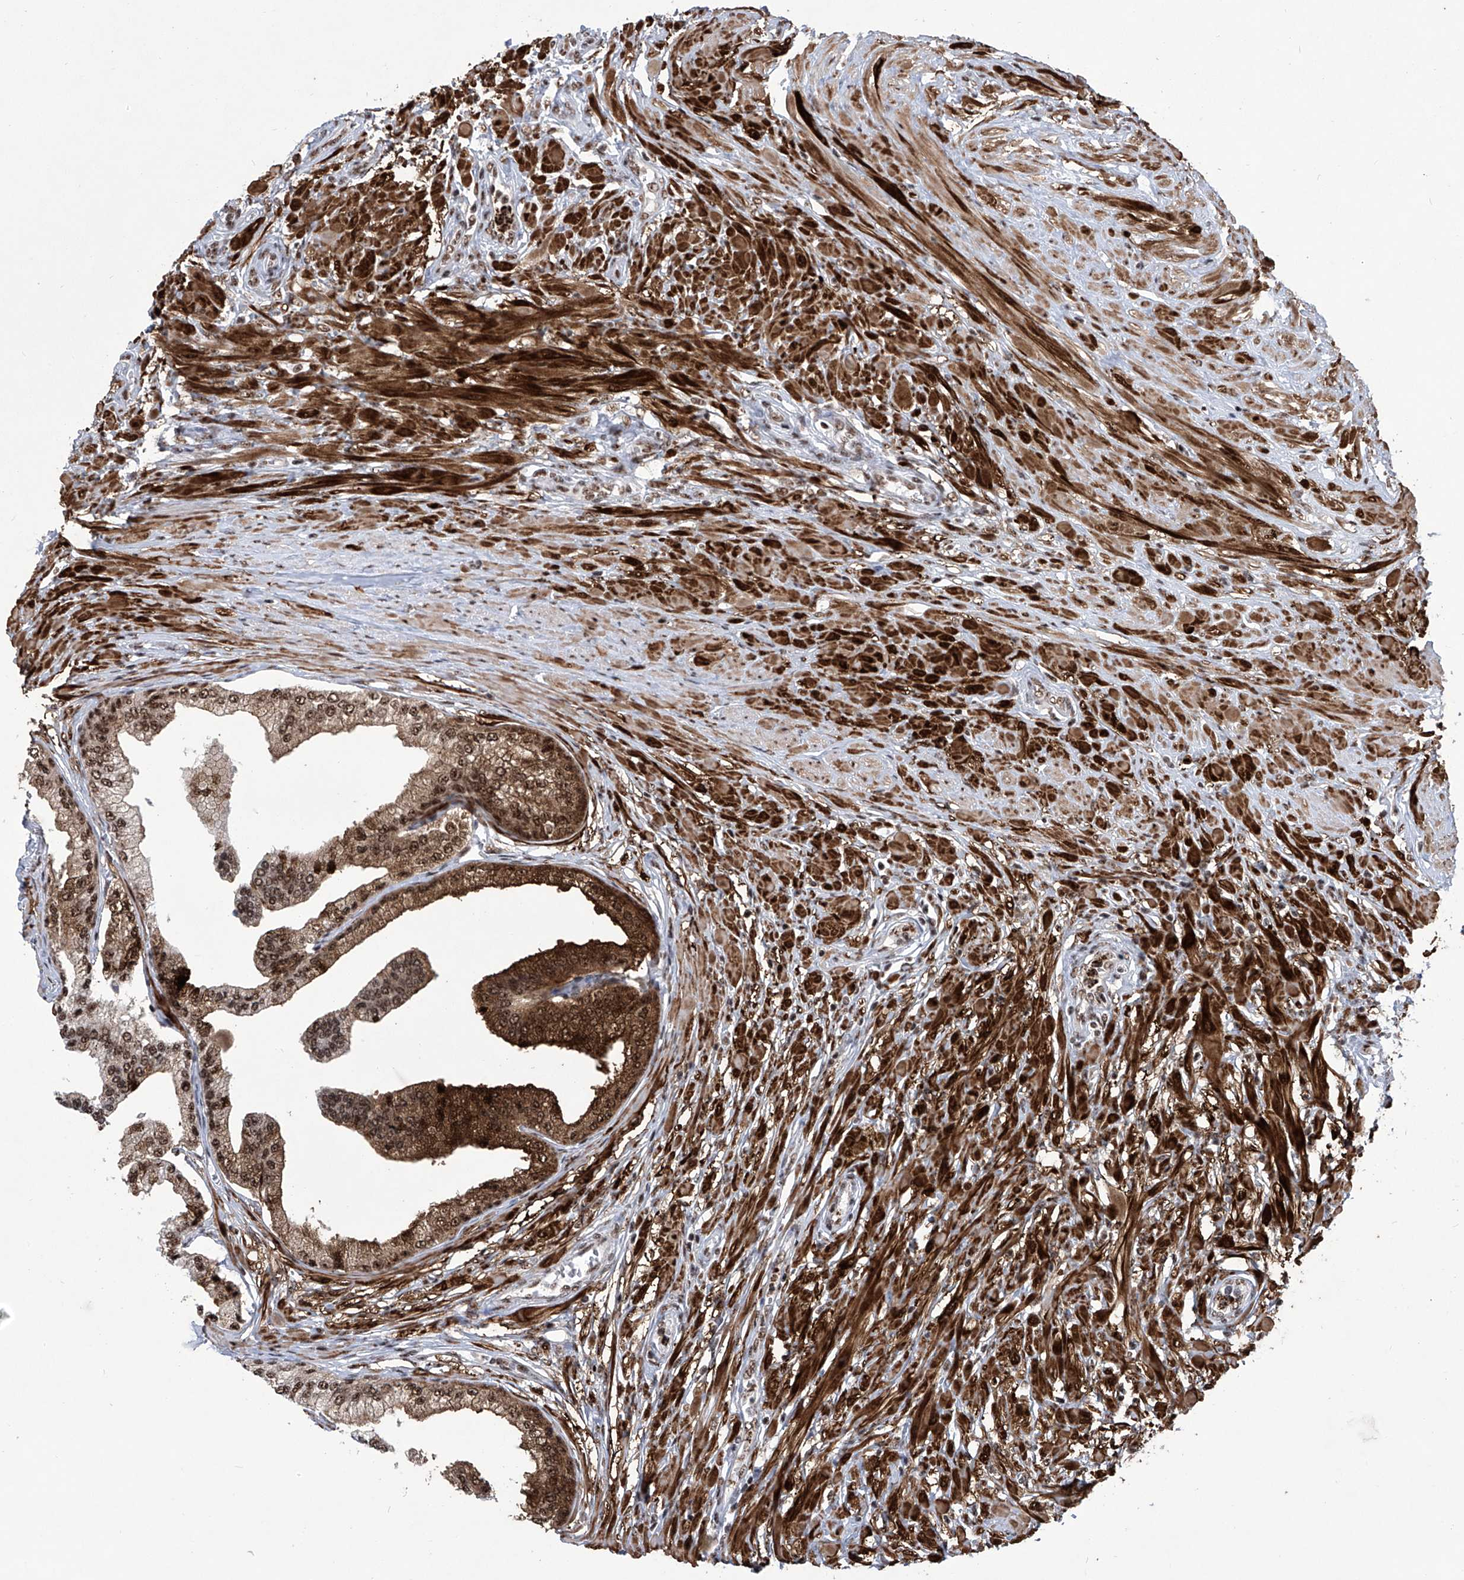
{"staining": {"intensity": "strong", "quantity": ">75%", "location": "cytoplasmic/membranous,nuclear"}, "tissue": "prostate", "cell_type": "Glandular cells", "image_type": "normal", "snomed": [{"axis": "morphology", "description": "Normal tissue, NOS"}, {"axis": "morphology", "description": "Urothelial carcinoma, Low grade"}, {"axis": "topography", "description": "Urinary bladder"}, {"axis": "topography", "description": "Prostate"}], "caption": "Immunohistochemical staining of benign prostate shows high levels of strong cytoplasmic/membranous,nuclear staining in about >75% of glandular cells. Using DAB (3,3'-diaminobenzidine) (brown) and hematoxylin (blue) stains, captured at high magnification using brightfield microscopy.", "gene": "FBXL4", "patient": {"sex": "male", "age": 60}}